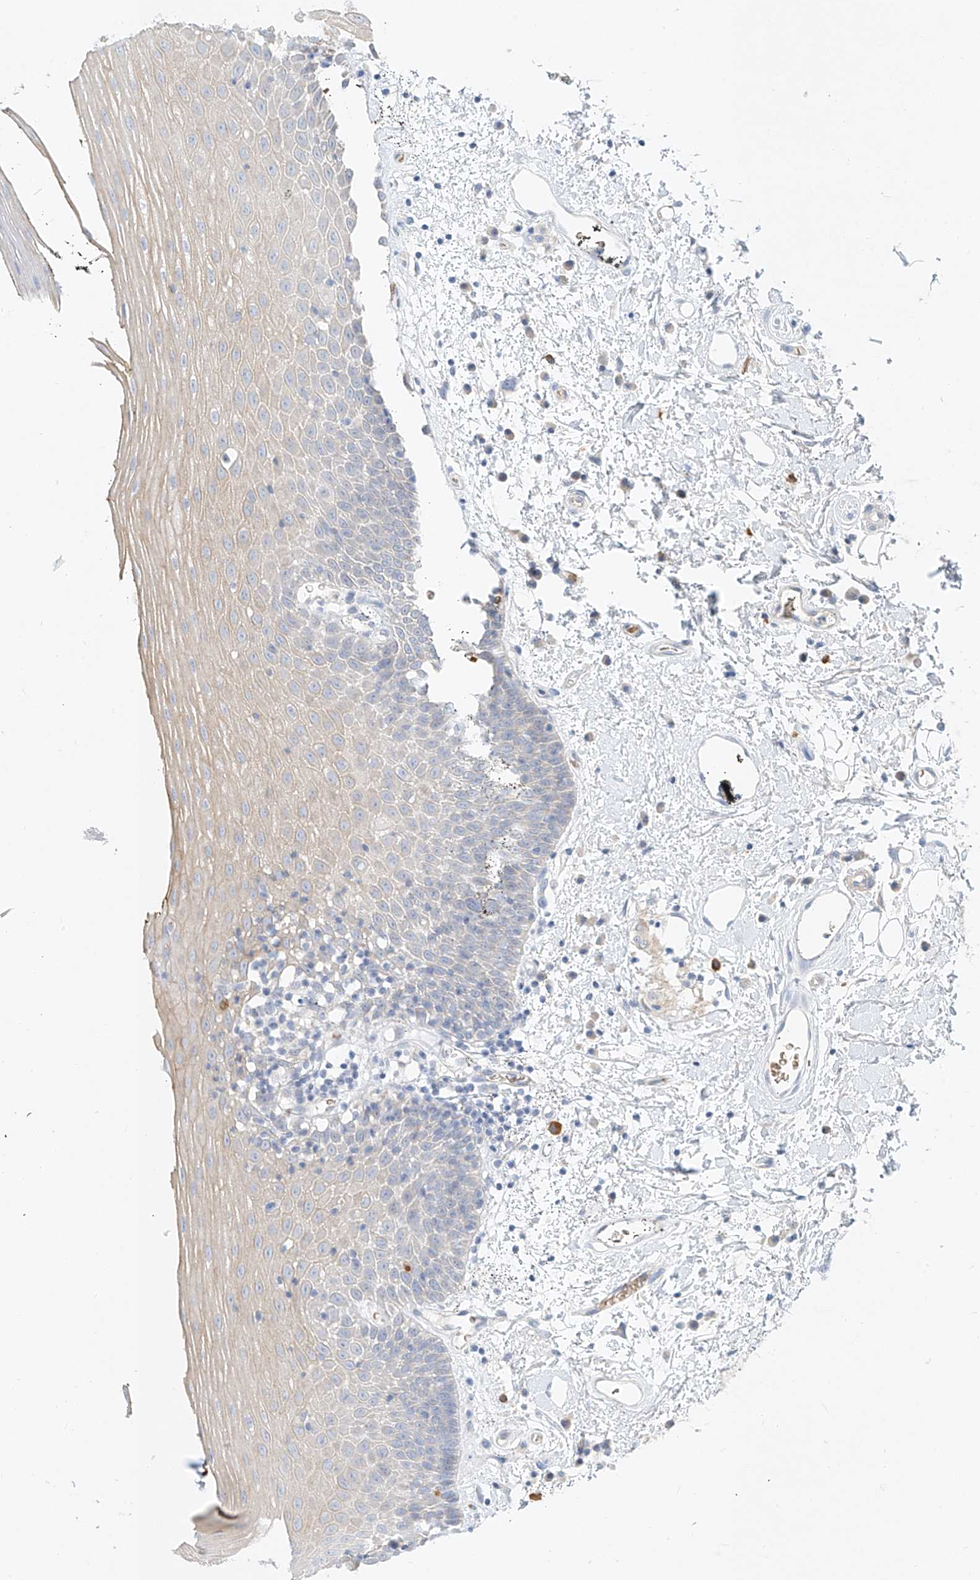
{"staining": {"intensity": "weak", "quantity": "<25%", "location": "cytoplasmic/membranous"}, "tissue": "oral mucosa", "cell_type": "Squamous epithelial cells", "image_type": "normal", "snomed": [{"axis": "morphology", "description": "Normal tissue, NOS"}, {"axis": "topography", "description": "Oral tissue"}], "caption": "This micrograph is of benign oral mucosa stained with IHC to label a protein in brown with the nuclei are counter-stained blue. There is no positivity in squamous epithelial cells. (DAB immunohistochemistry visualized using brightfield microscopy, high magnification).", "gene": "SYTL3", "patient": {"sex": "male", "age": 74}}